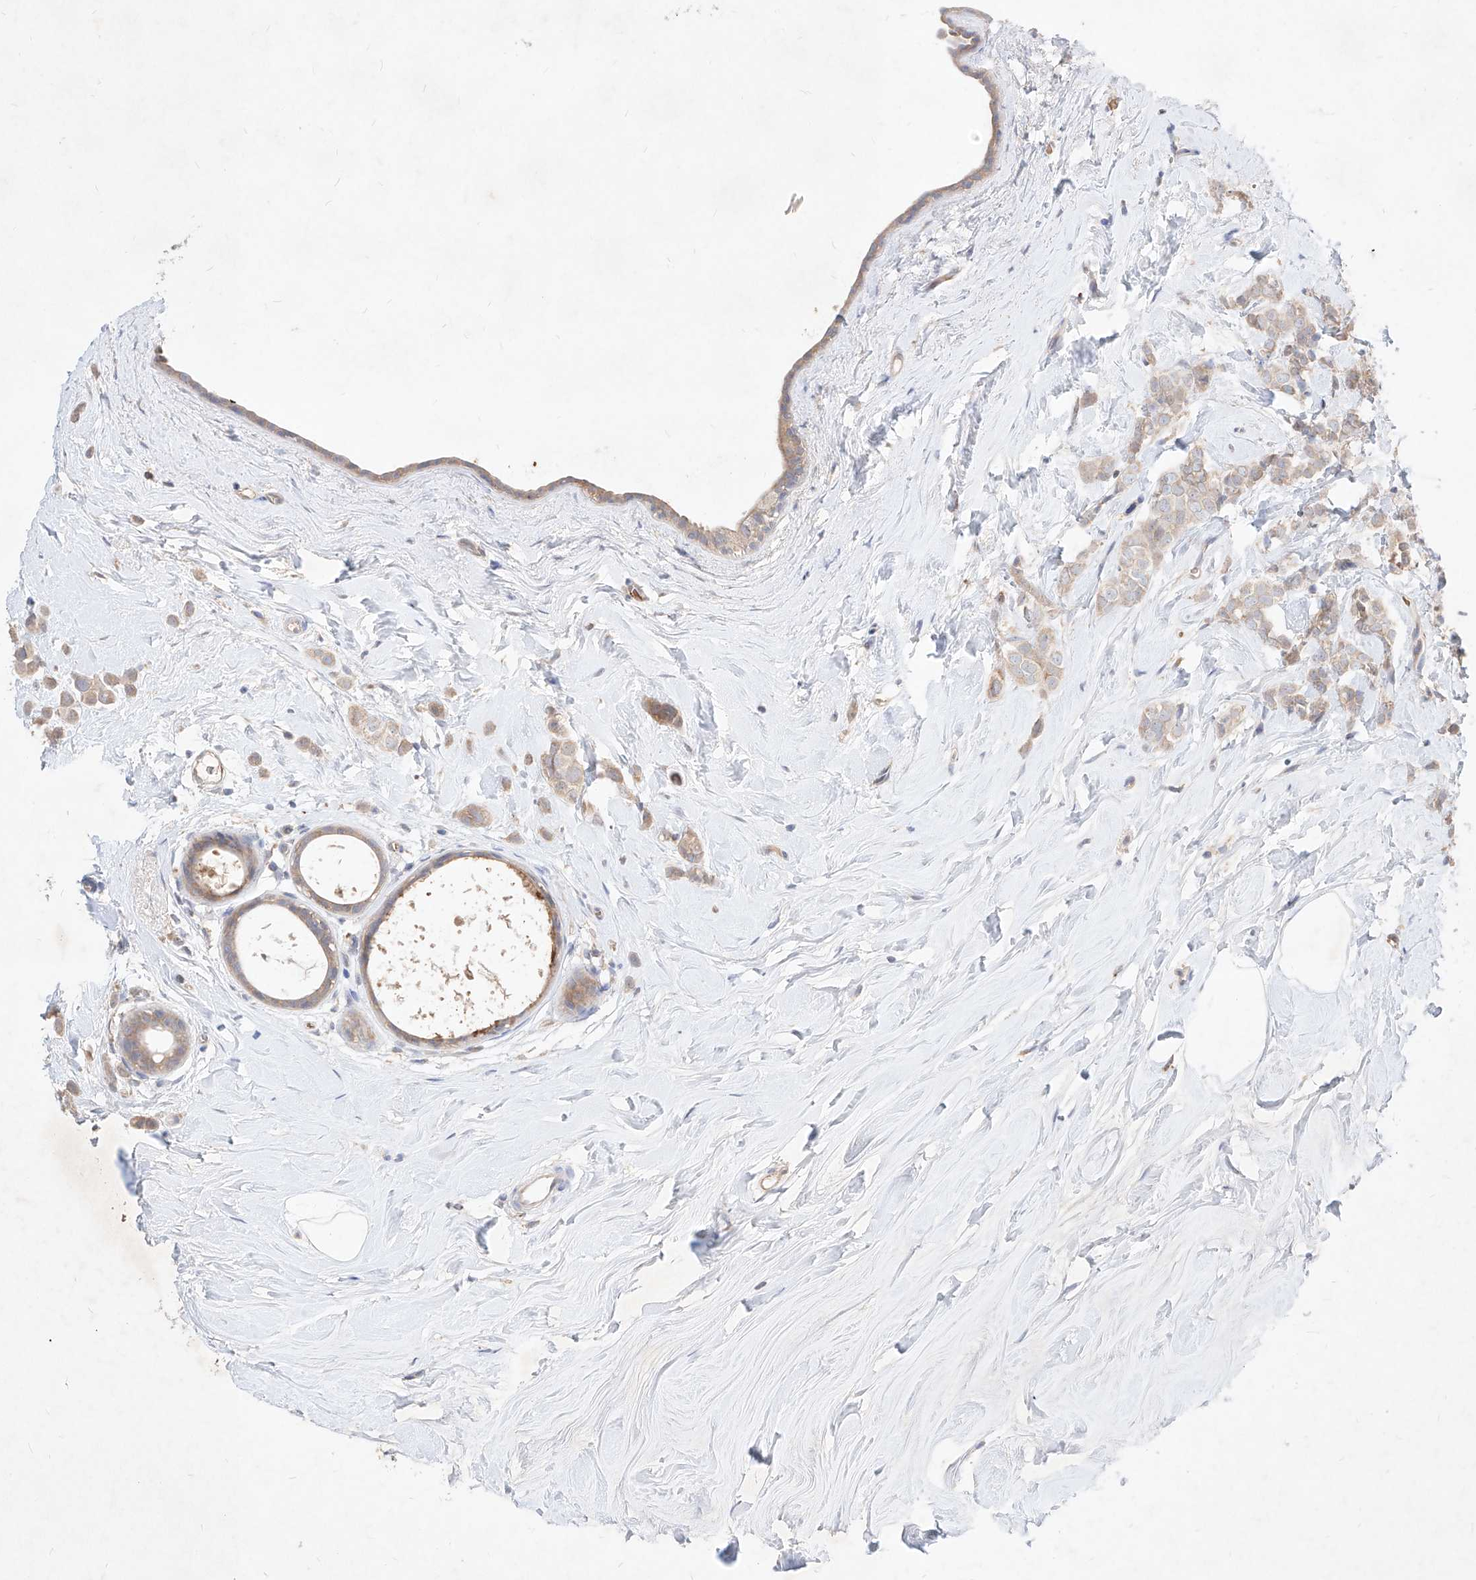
{"staining": {"intensity": "weak", "quantity": ">75%", "location": "cytoplasmic/membranous"}, "tissue": "breast cancer", "cell_type": "Tumor cells", "image_type": "cancer", "snomed": [{"axis": "morphology", "description": "Lobular carcinoma"}, {"axis": "topography", "description": "Breast"}], "caption": "Protein expression analysis of breast cancer (lobular carcinoma) demonstrates weak cytoplasmic/membranous expression in about >75% of tumor cells.", "gene": "TSNAX", "patient": {"sex": "female", "age": 47}}